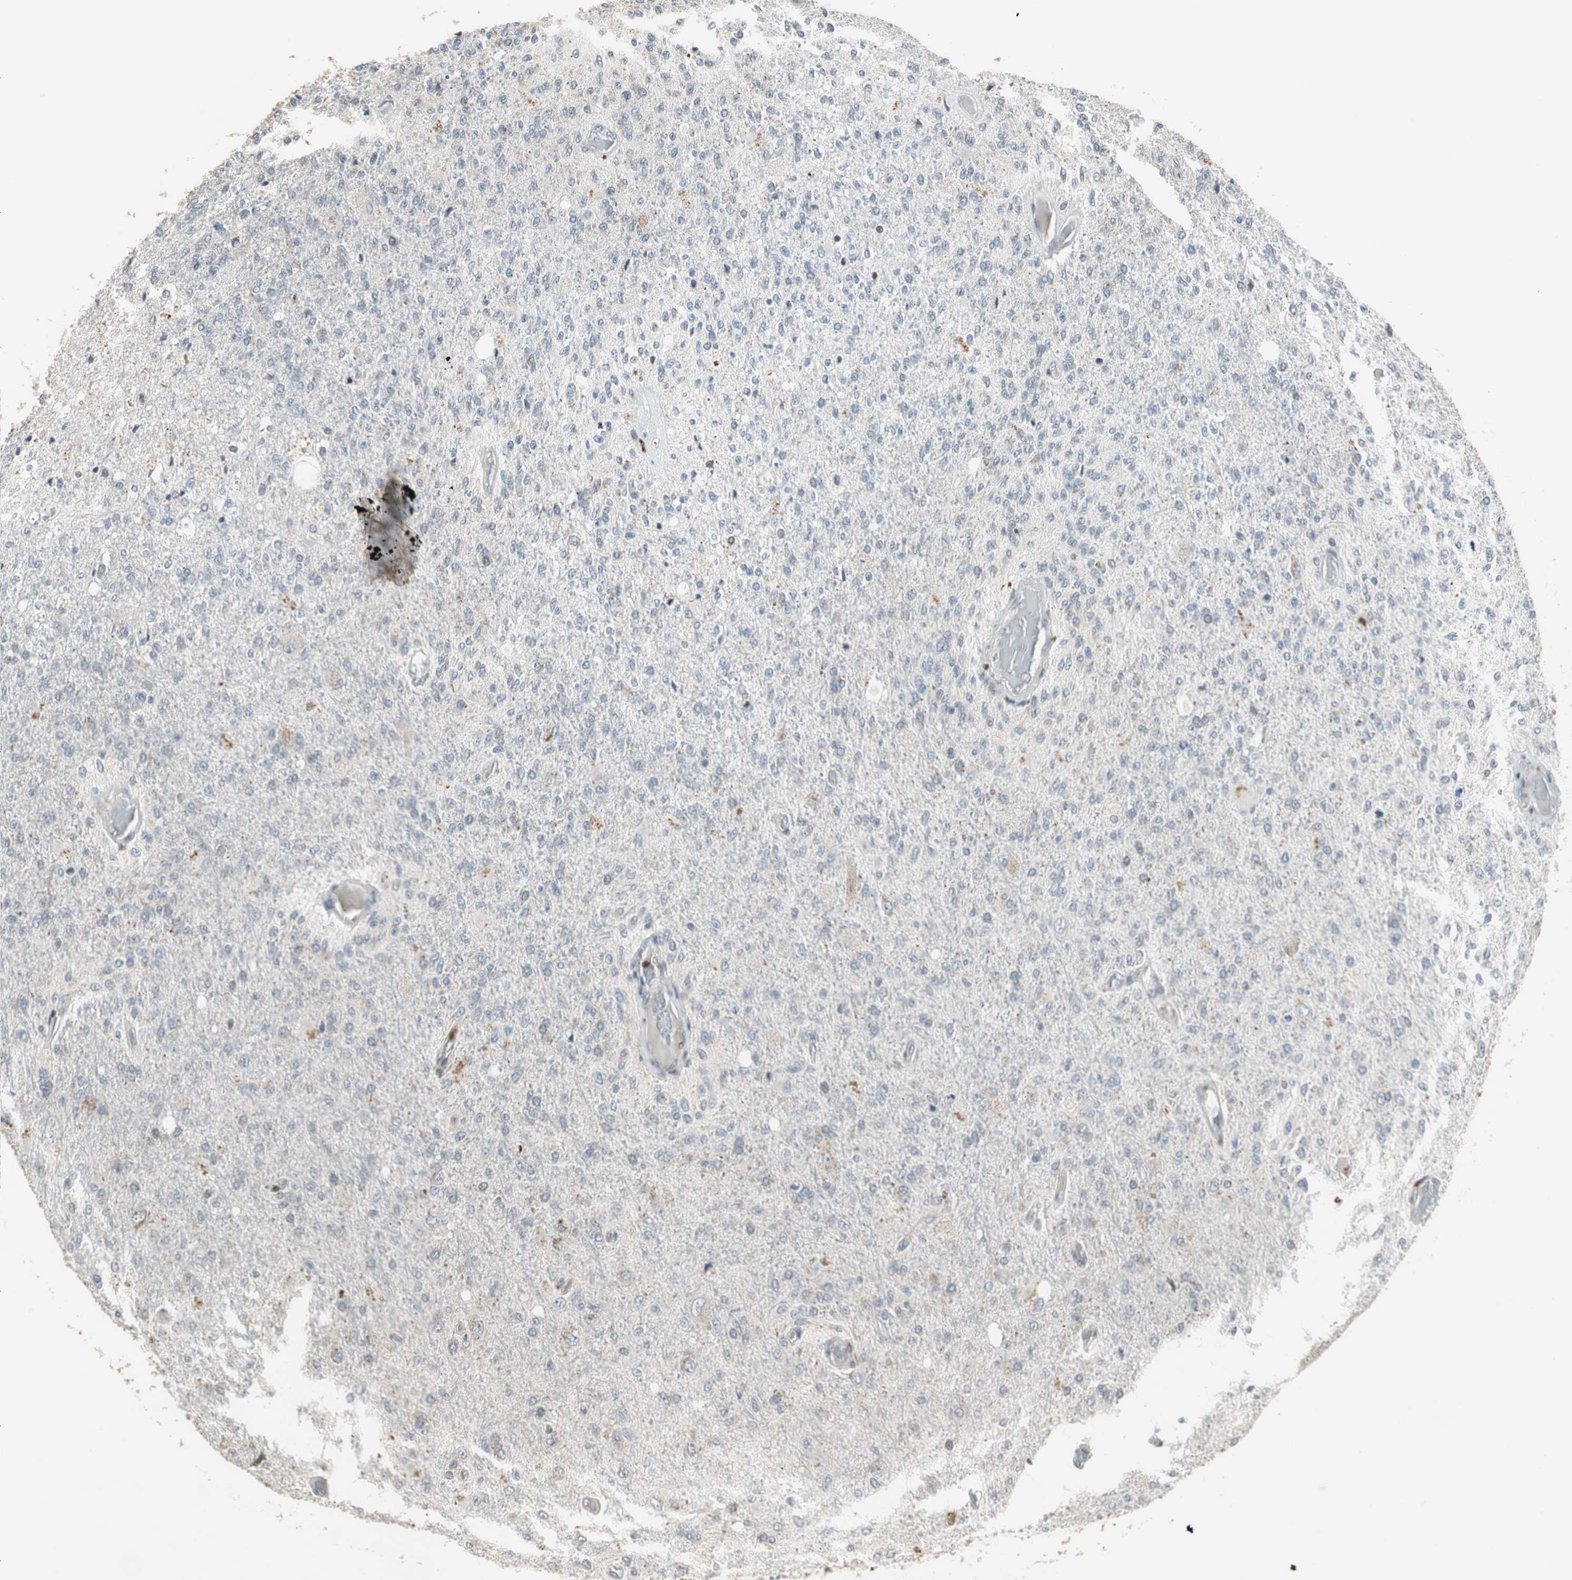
{"staining": {"intensity": "weak", "quantity": "<25%", "location": "cytoplasmic/membranous"}, "tissue": "glioma", "cell_type": "Tumor cells", "image_type": "cancer", "snomed": [{"axis": "morphology", "description": "Normal tissue, NOS"}, {"axis": "morphology", "description": "Glioma, malignant, High grade"}, {"axis": "topography", "description": "Cerebral cortex"}], "caption": "Human malignant high-grade glioma stained for a protein using IHC demonstrates no staining in tumor cells.", "gene": "SNX4", "patient": {"sex": "male", "age": 77}}